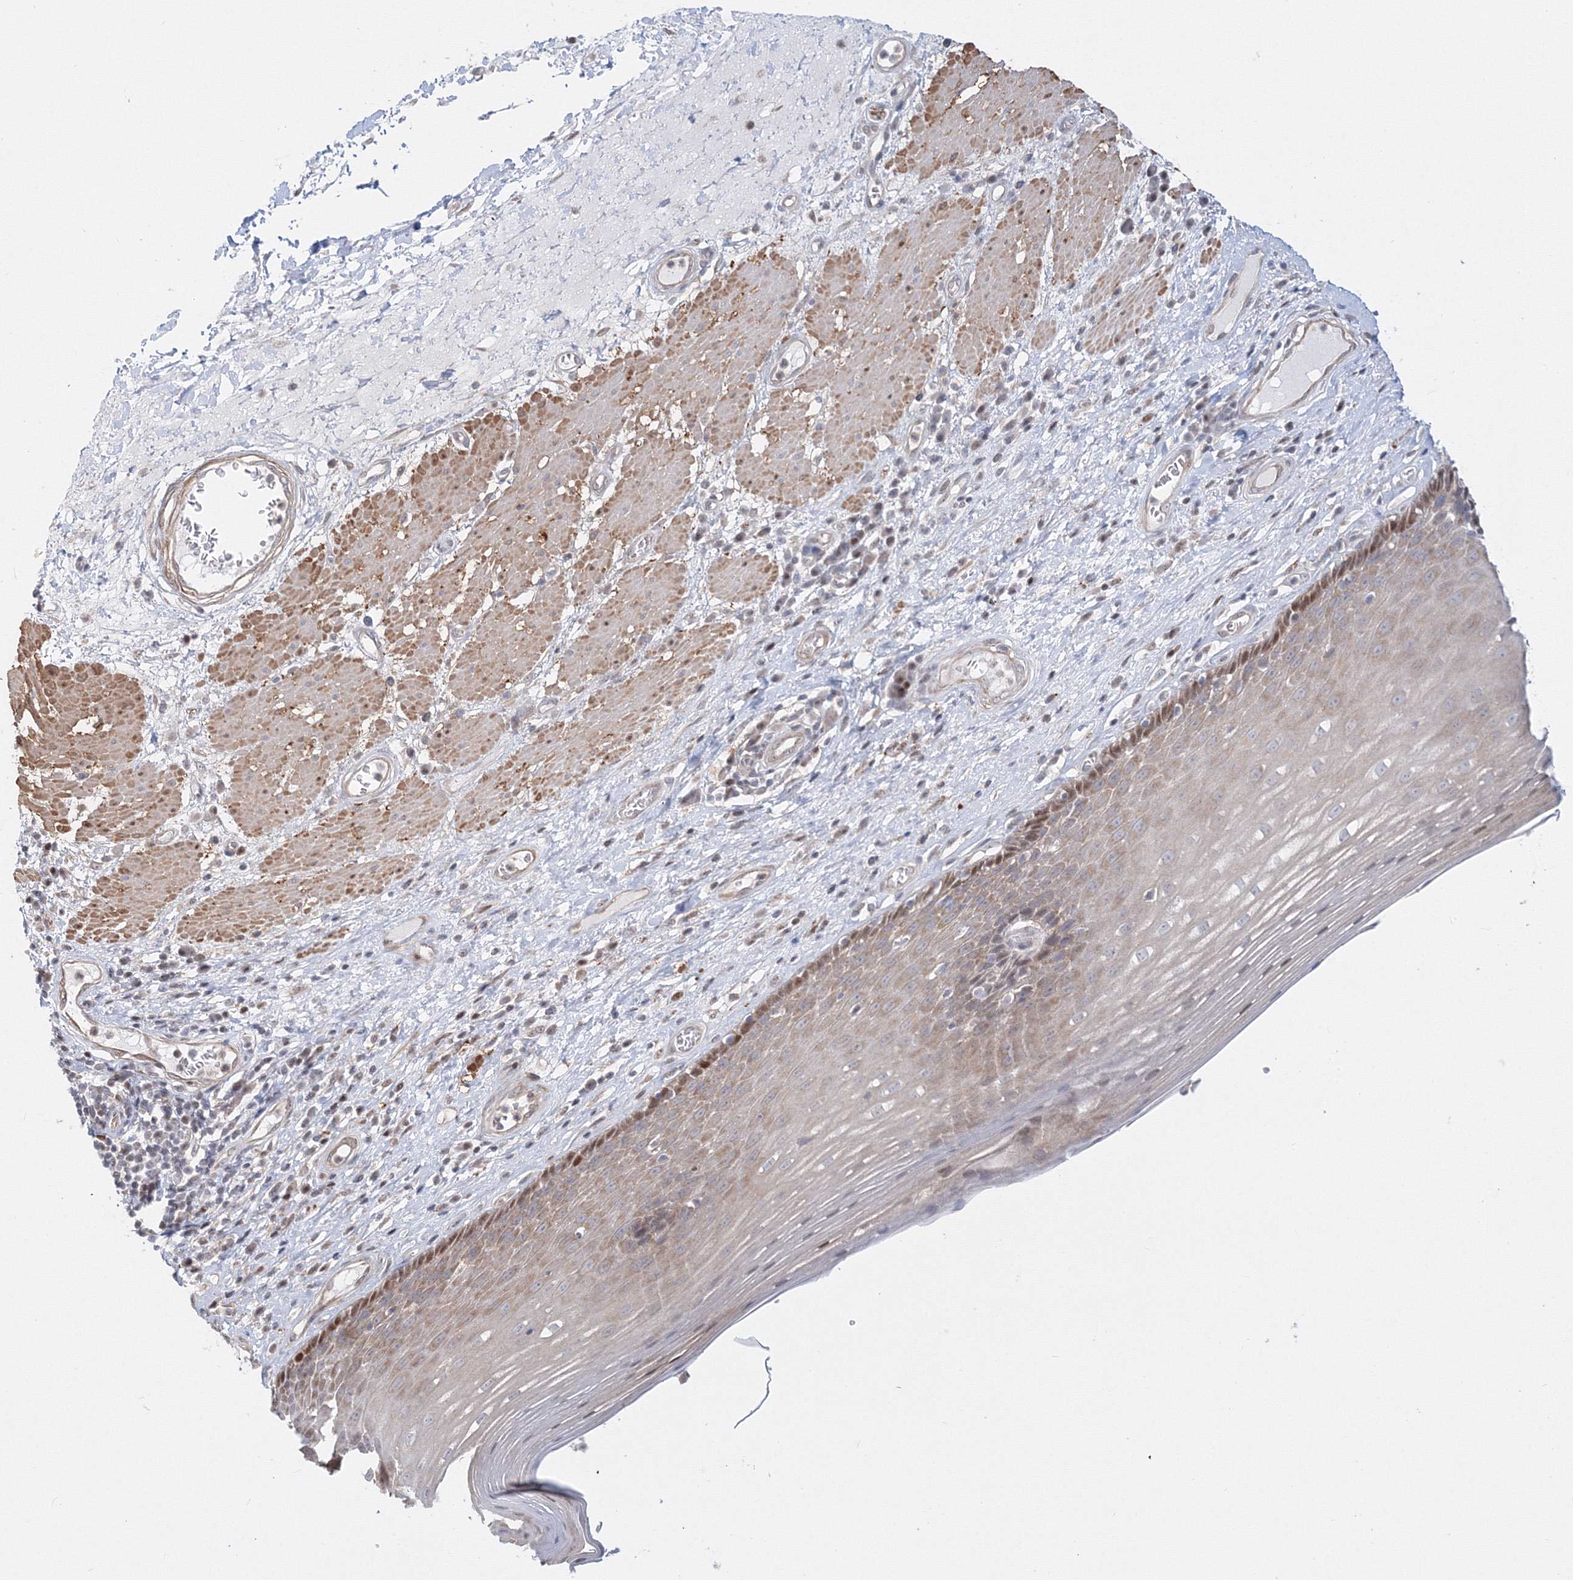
{"staining": {"intensity": "moderate", "quantity": "25%-75%", "location": "cytoplasmic/membranous,nuclear"}, "tissue": "esophagus", "cell_type": "Squamous epithelial cells", "image_type": "normal", "snomed": [{"axis": "morphology", "description": "Normal tissue, NOS"}, {"axis": "topography", "description": "Esophagus"}], "caption": "This is a photomicrograph of IHC staining of normal esophagus, which shows moderate staining in the cytoplasmic/membranous,nuclear of squamous epithelial cells.", "gene": "ARHGAP21", "patient": {"sex": "male", "age": 62}}